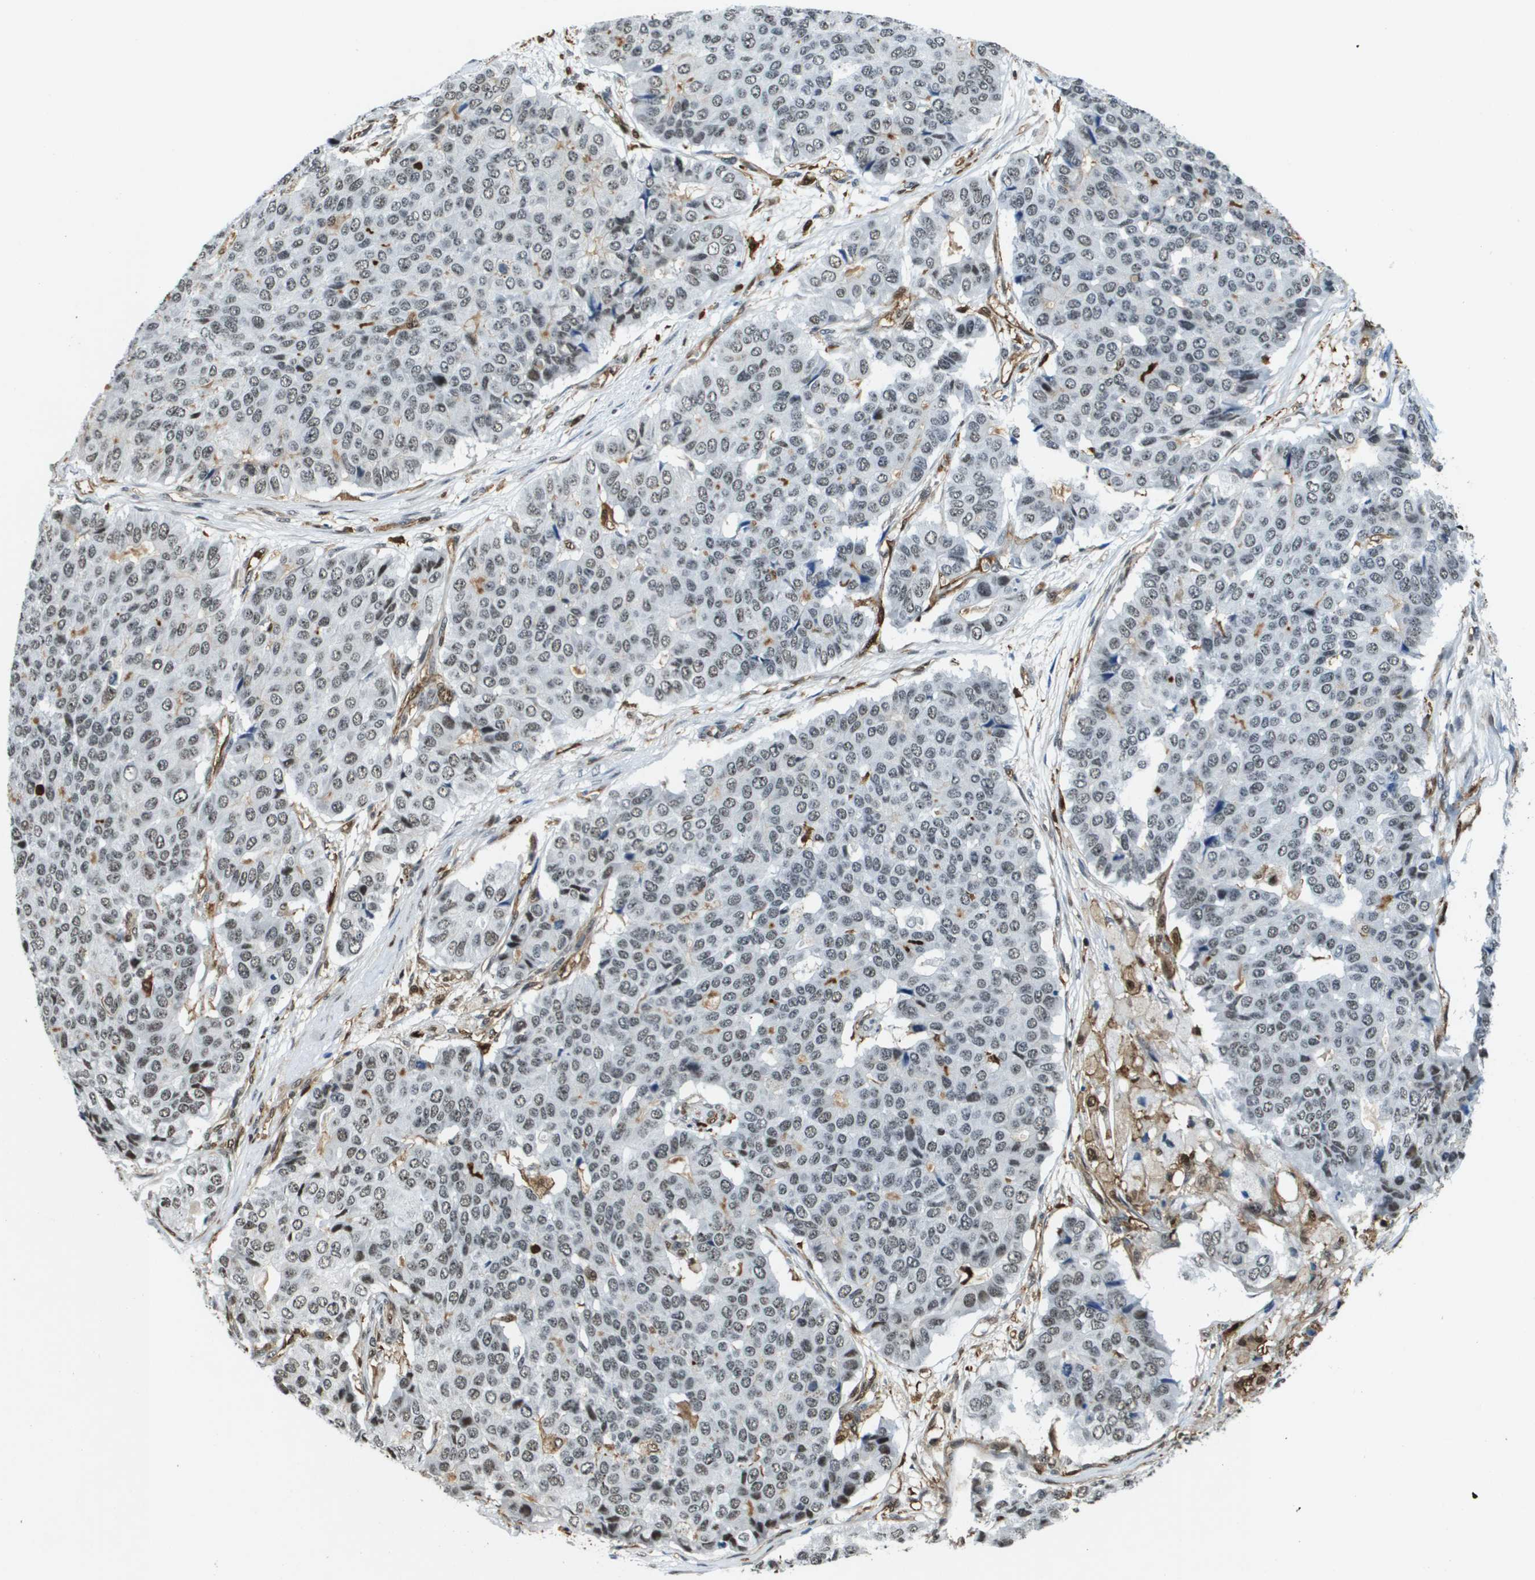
{"staining": {"intensity": "weak", "quantity": ">75%", "location": "nuclear"}, "tissue": "pancreatic cancer", "cell_type": "Tumor cells", "image_type": "cancer", "snomed": [{"axis": "morphology", "description": "Adenocarcinoma, NOS"}, {"axis": "topography", "description": "Pancreas"}], "caption": "Immunohistochemical staining of human pancreatic adenocarcinoma shows low levels of weak nuclear positivity in about >75% of tumor cells. The staining is performed using DAB brown chromogen to label protein expression. The nuclei are counter-stained blue using hematoxylin.", "gene": "EP400", "patient": {"sex": "male", "age": 50}}